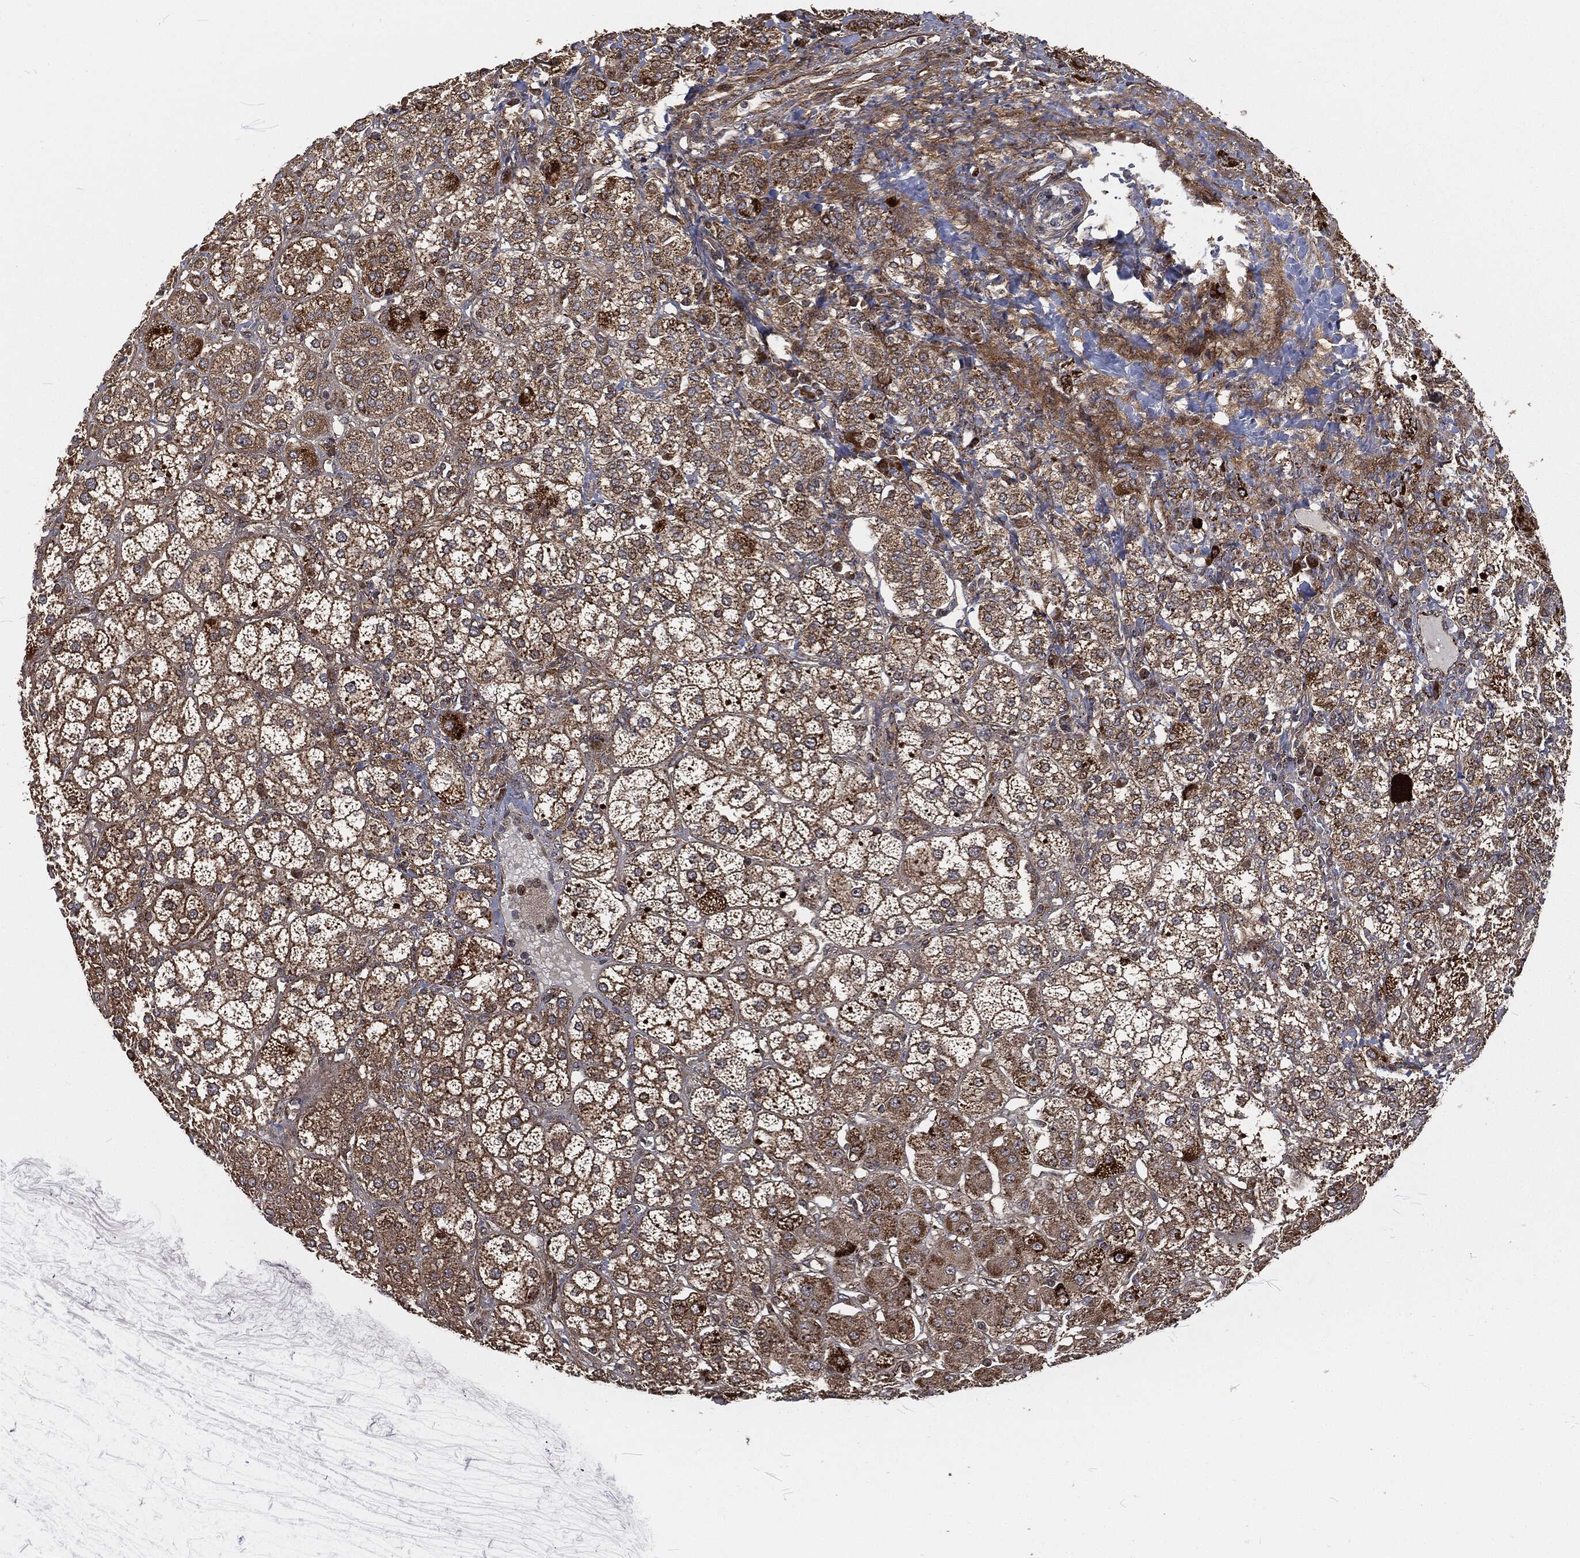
{"staining": {"intensity": "strong", "quantity": "25%-75%", "location": "cytoplasmic/membranous"}, "tissue": "adrenal gland", "cell_type": "Glandular cells", "image_type": "normal", "snomed": [{"axis": "morphology", "description": "Normal tissue, NOS"}, {"axis": "topography", "description": "Adrenal gland"}], "caption": "IHC micrograph of unremarkable adrenal gland: human adrenal gland stained using immunohistochemistry exhibits high levels of strong protein expression localized specifically in the cytoplasmic/membranous of glandular cells, appearing as a cytoplasmic/membranous brown color.", "gene": "RFTN1", "patient": {"sex": "male", "age": 70}}